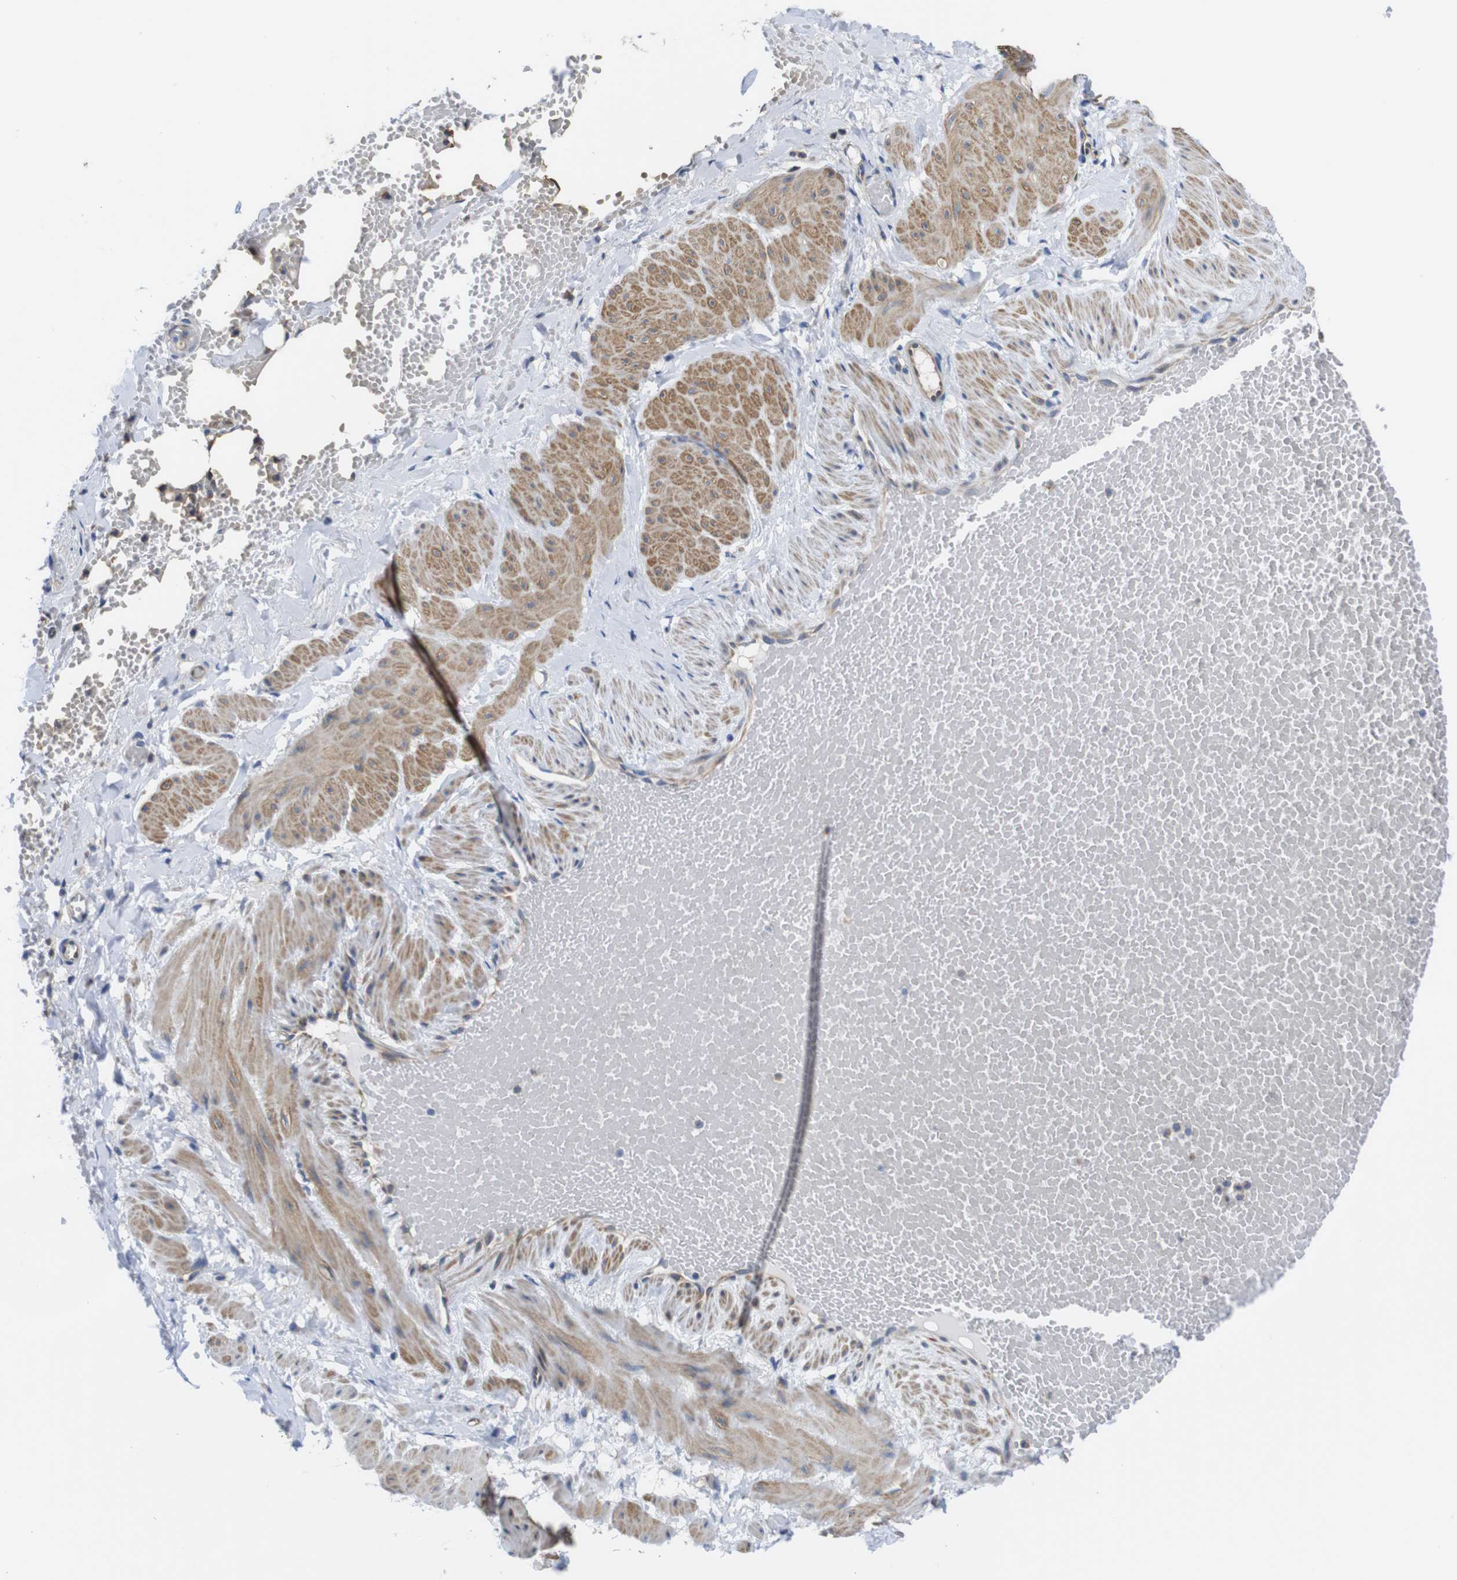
{"staining": {"intensity": "weak", "quantity": ">75%", "location": "cytoplasmic/membranous"}, "tissue": "adipose tissue", "cell_type": "Adipocytes", "image_type": "normal", "snomed": [{"axis": "morphology", "description": "Normal tissue, NOS"}, {"axis": "topography", "description": "Soft tissue"}, {"axis": "topography", "description": "Vascular tissue"}], "caption": "The photomicrograph demonstrates staining of benign adipose tissue, revealing weak cytoplasmic/membranous protein positivity (brown color) within adipocytes.", "gene": "DDRGK1", "patient": {"sex": "female", "age": 35}}